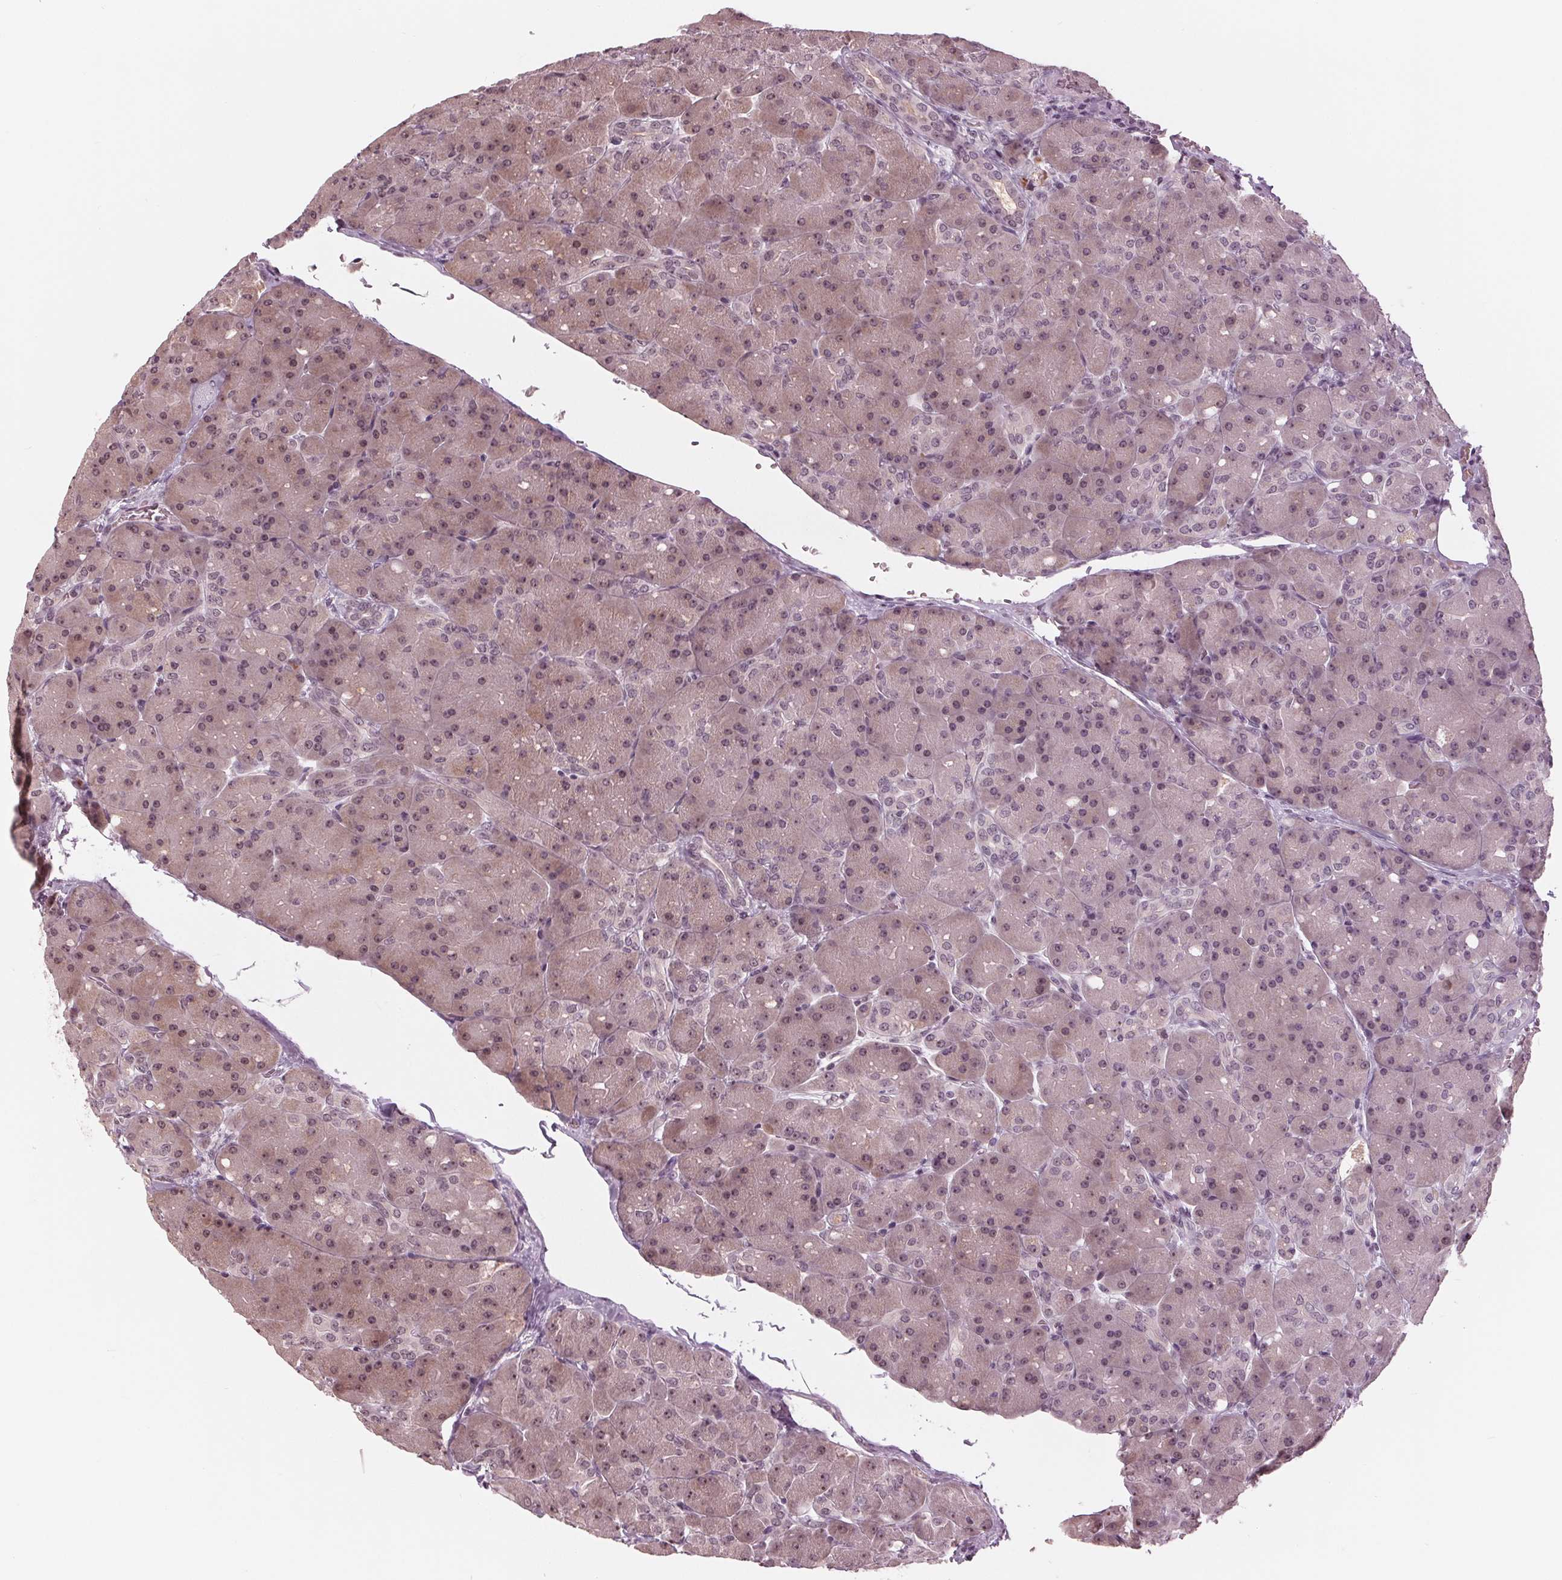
{"staining": {"intensity": "weak", "quantity": "25%-75%", "location": "nuclear"}, "tissue": "pancreas", "cell_type": "Exocrine glandular cells", "image_type": "normal", "snomed": [{"axis": "morphology", "description": "Normal tissue, NOS"}, {"axis": "topography", "description": "Pancreas"}], "caption": "Pancreas stained for a protein displays weak nuclear positivity in exocrine glandular cells. (DAB IHC with brightfield microscopy, high magnification).", "gene": "SLX4", "patient": {"sex": "male", "age": 55}}